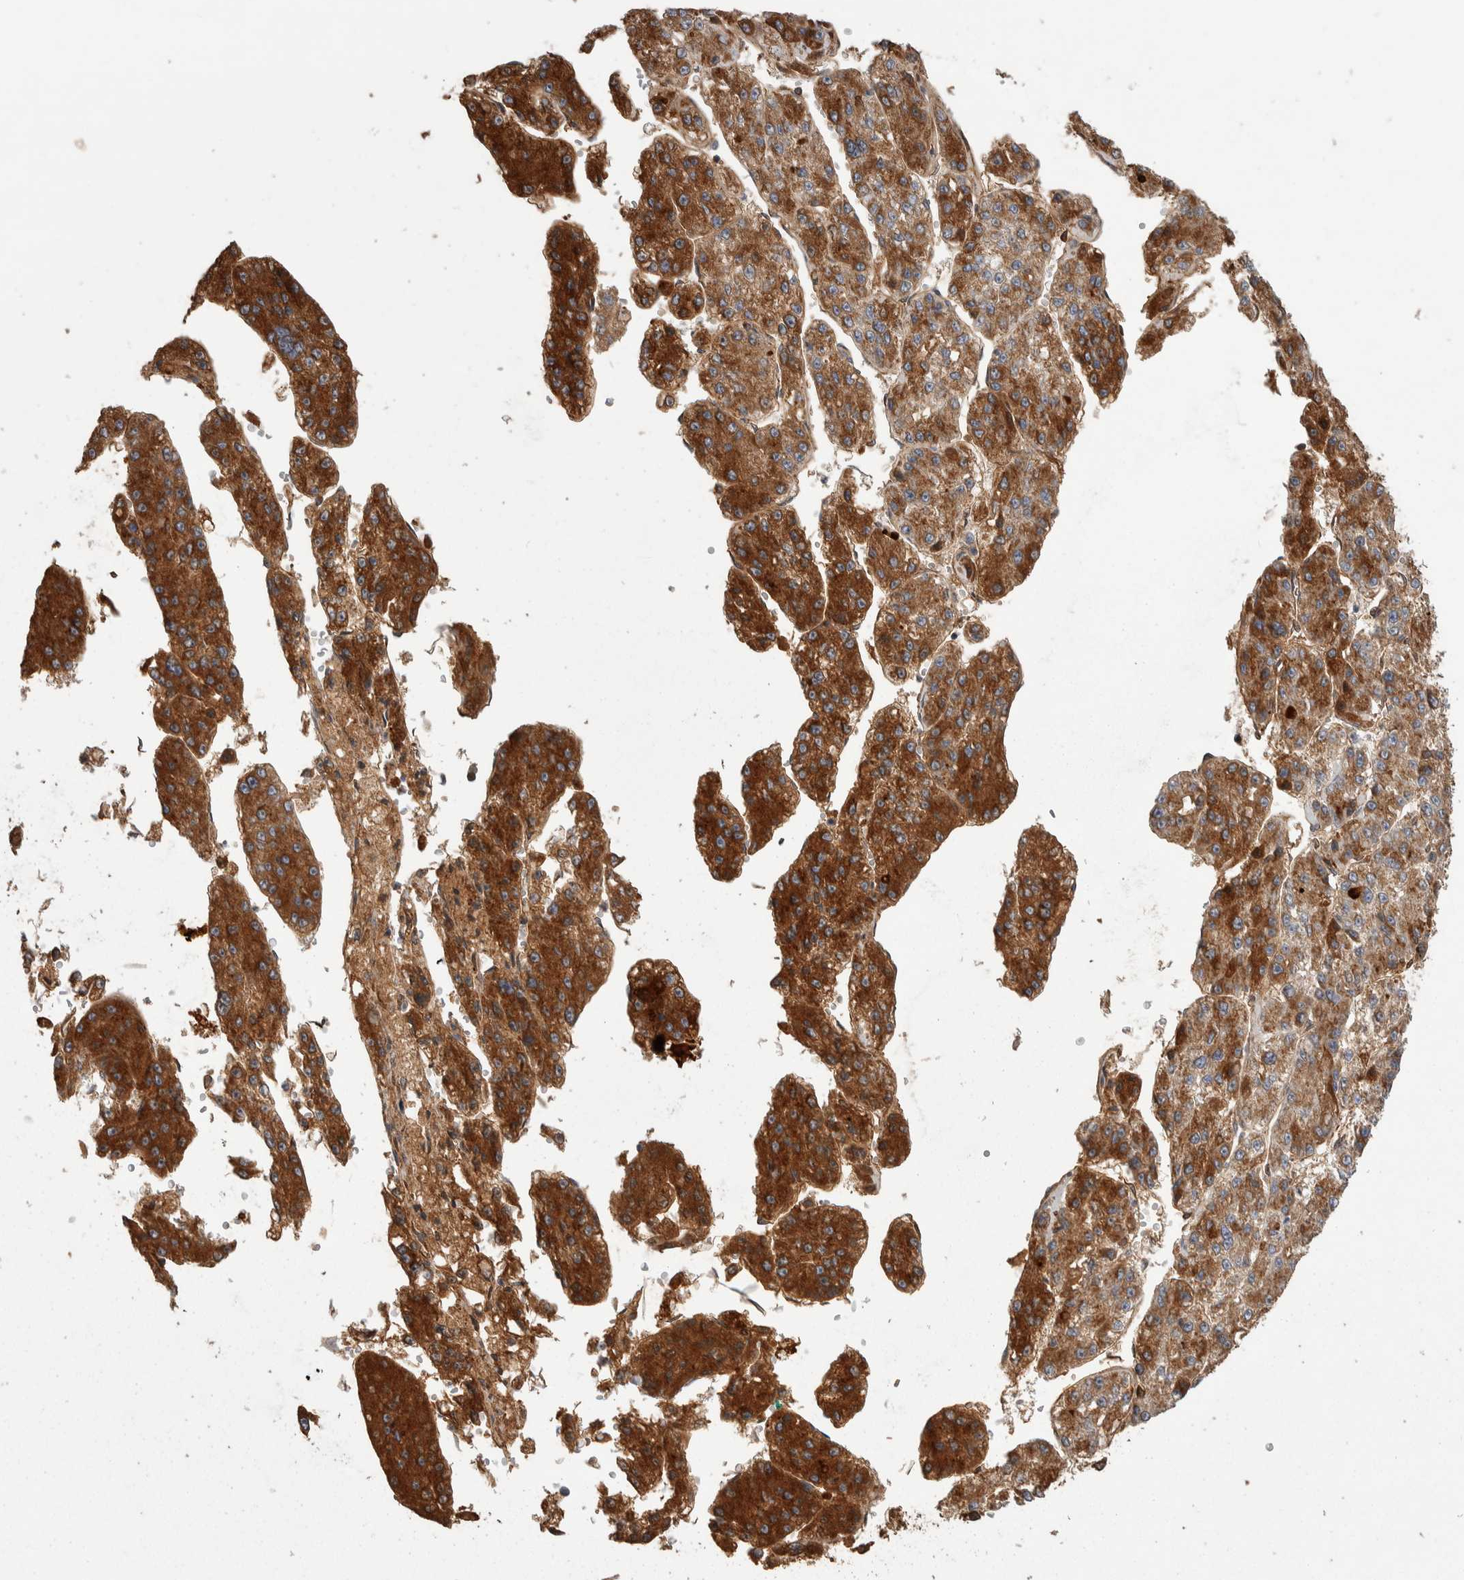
{"staining": {"intensity": "strong", "quantity": ">75%", "location": "cytoplasmic/membranous"}, "tissue": "liver cancer", "cell_type": "Tumor cells", "image_type": "cancer", "snomed": [{"axis": "morphology", "description": "Carcinoma, Hepatocellular, NOS"}, {"axis": "topography", "description": "Liver"}], "caption": "Protein expression analysis of liver hepatocellular carcinoma demonstrates strong cytoplasmic/membranous staining in approximately >75% of tumor cells.", "gene": "SCO1", "patient": {"sex": "female", "age": 73}}